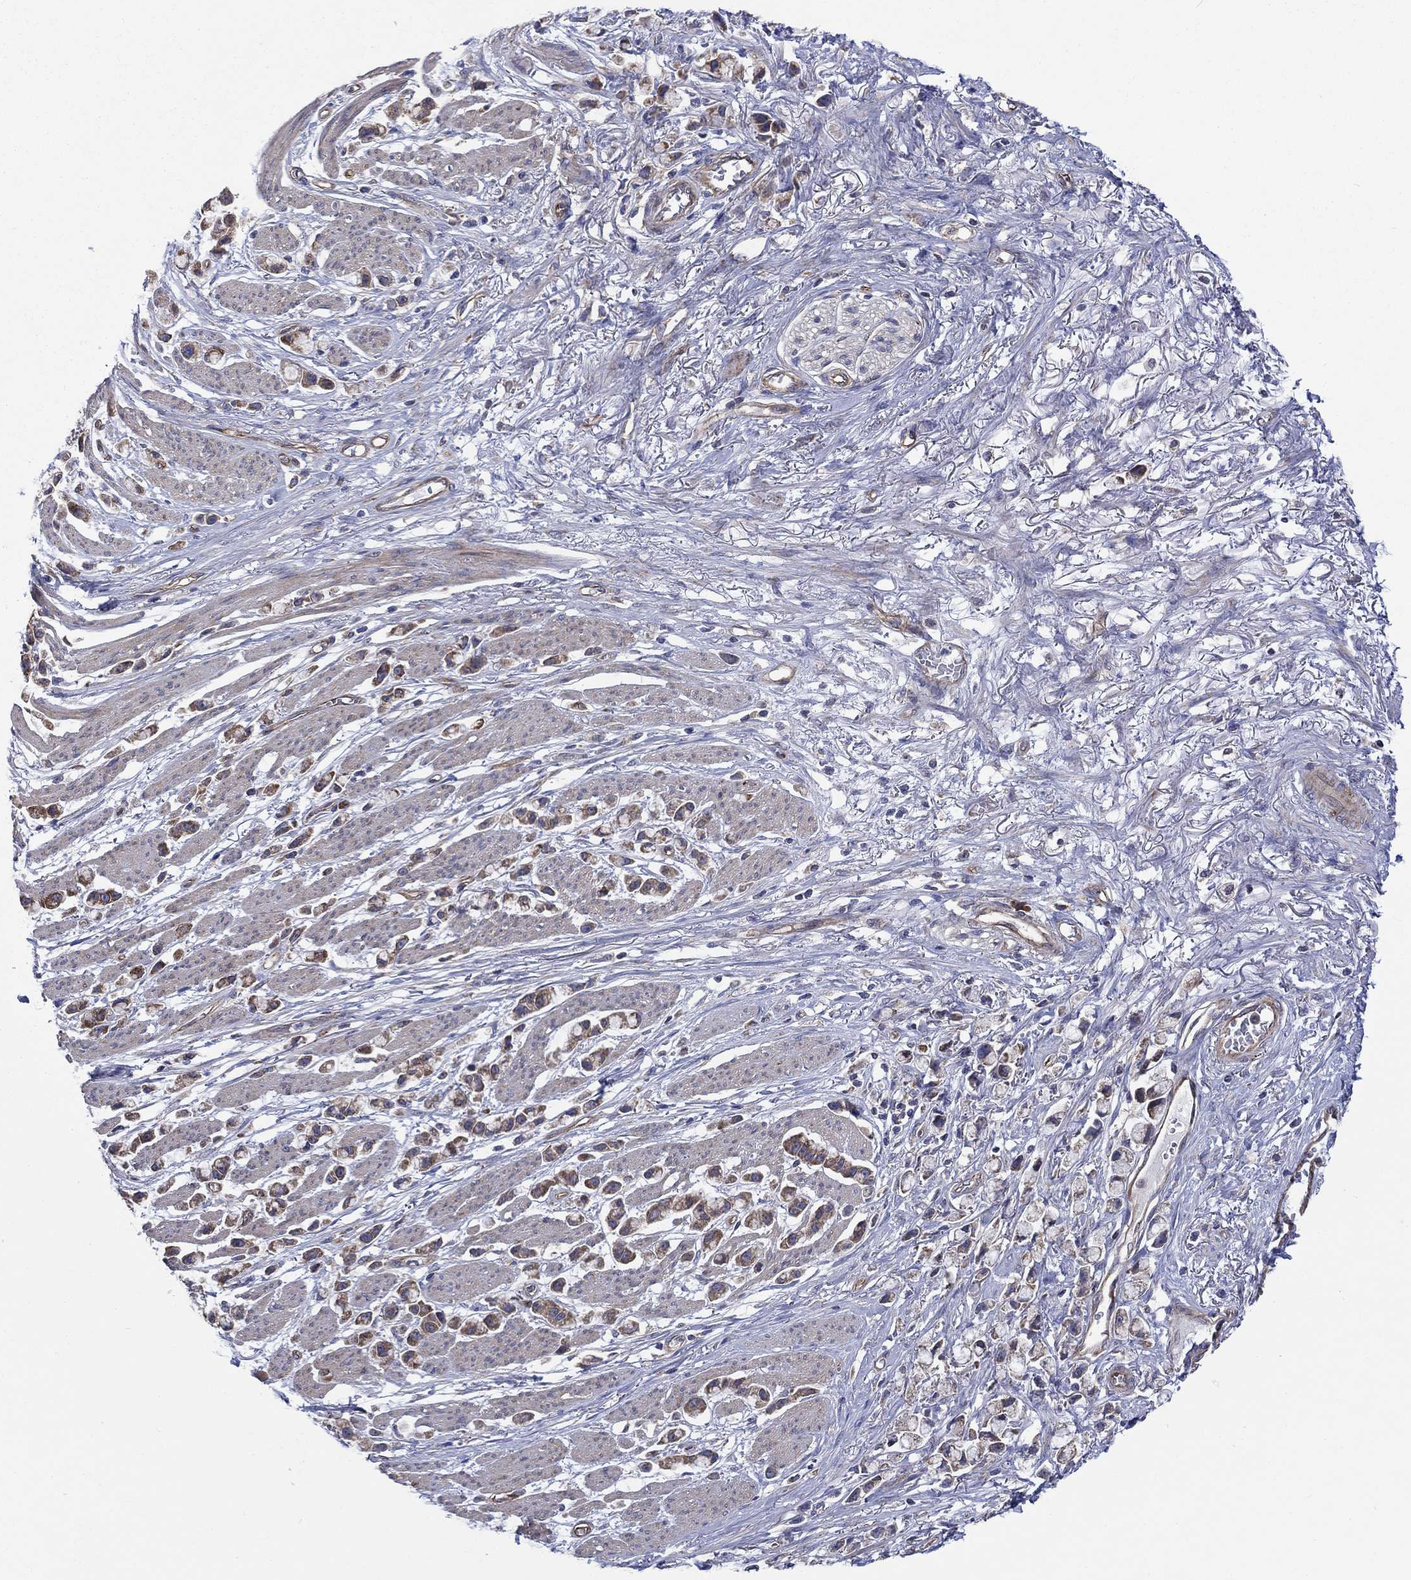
{"staining": {"intensity": "moderate", "quantity": ">75%", "location": "cytoplasmic/membranous"}, "tissue": "stomach cancer", "cell_type": "Tumor cells", "image_type": "cancer", "snomed": [{"axis": "morphology", "description": "Adenocarcinoma, NOS"}, {"axis": "topography", "description": "Stomach"}], "caption": "Human stomach cancer stained with a brown dye reveals moderate cytoplasmic/membranous positive expression in approximately >75% of tumor cells.", "gene": "RPLP0", "patient": {"sex": "female", "age": 81}}